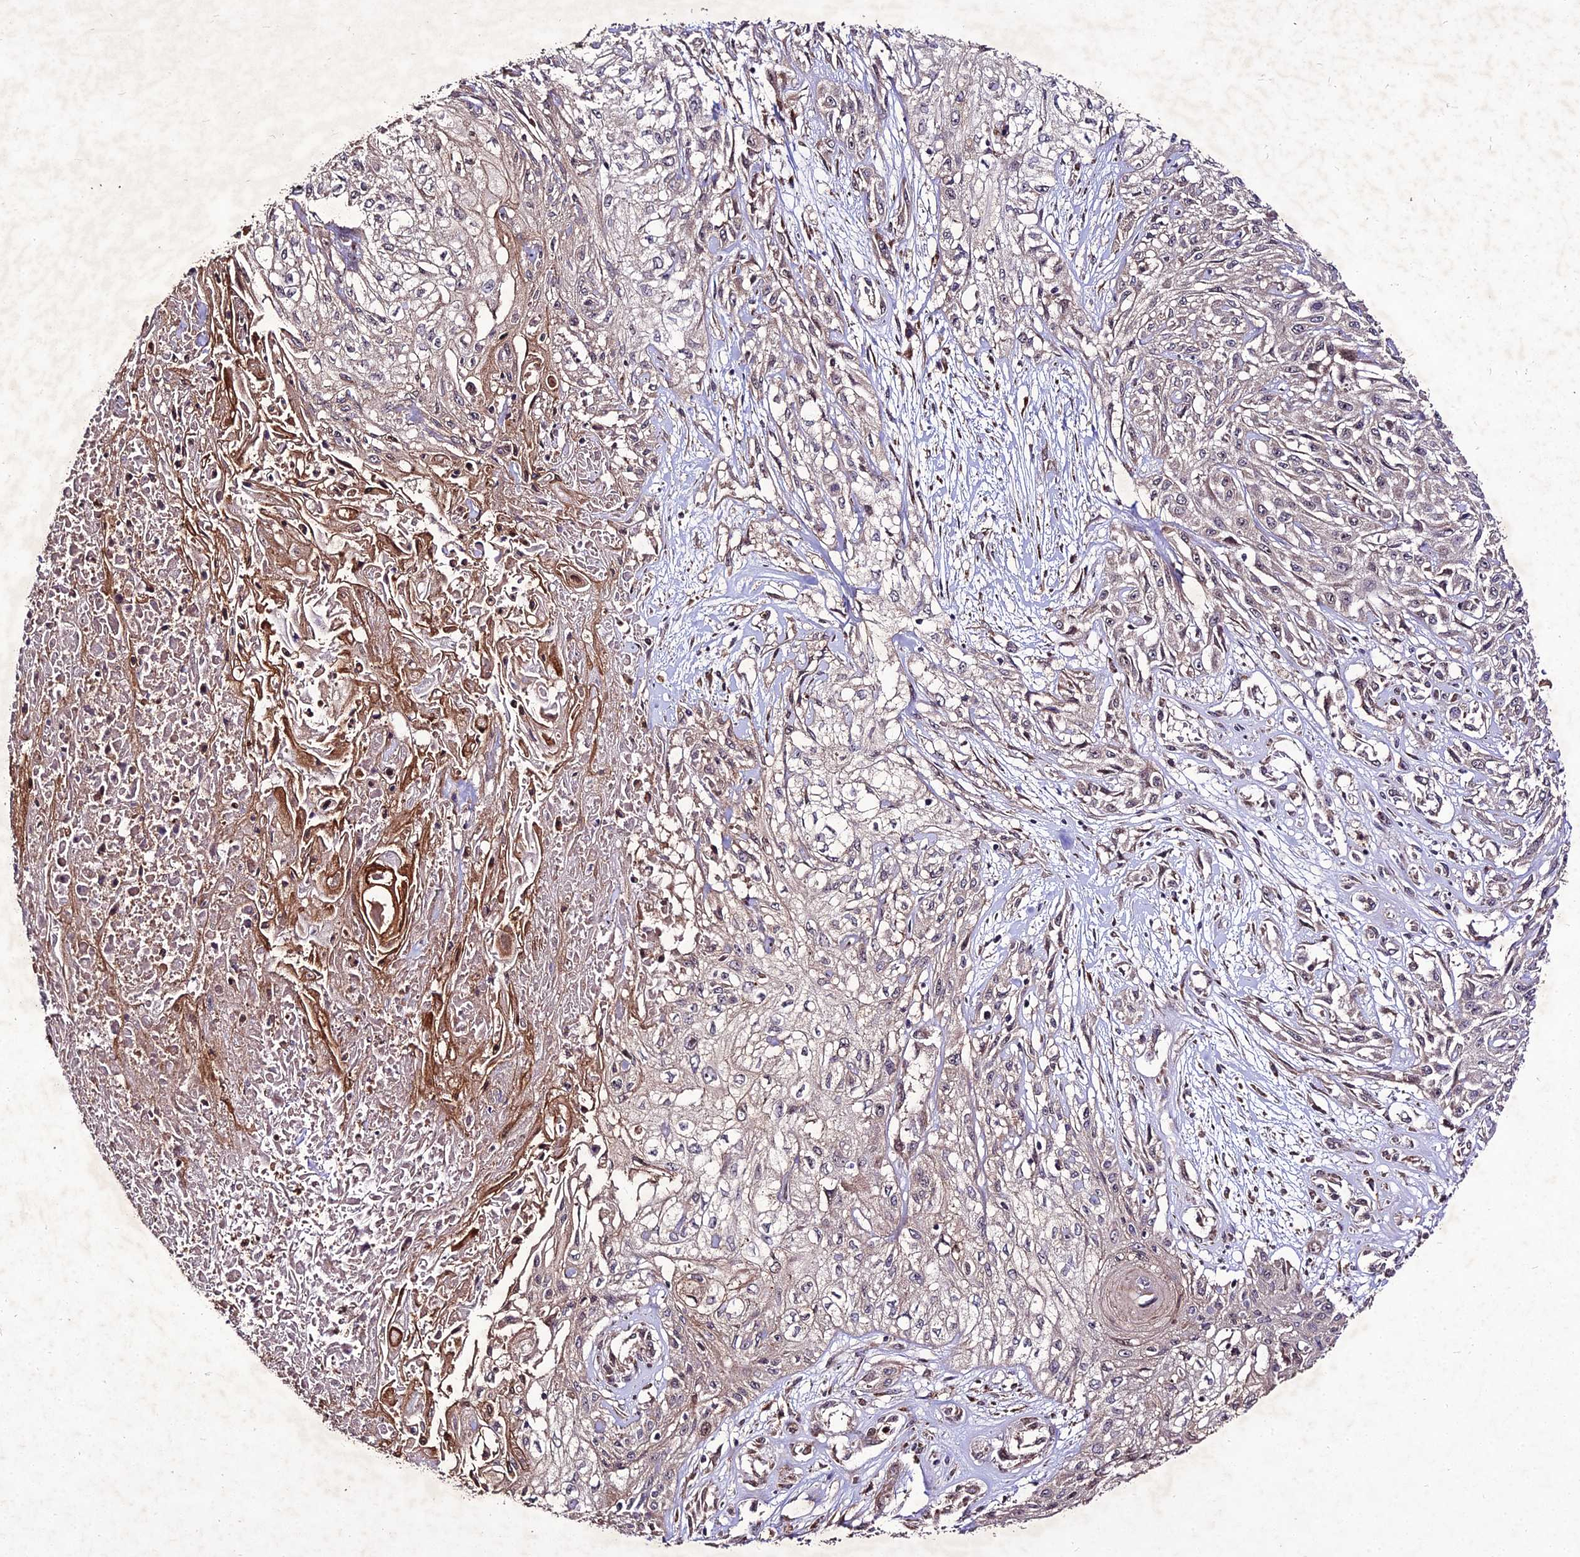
{"staining": {"intensity": "weak", "quantity": "25%-75%", "location": "nuclear"}, "tissue": "skin cancer", "cell_type": "Tumor cells", "image_type": "cancer", "snomed": [{"axis": "morphology", "description": "Squamous cell carcinoma, NOS"}, {"axis": "morphology", "description": "Squamous cell carcinoma, metastatic, NOS"}, {"axis": "topography", "description": "Skin"}, {"axis": "topography", "description": "Lymph node"}], "caption": "Protein expression by immunohistochemistry (IHC) shows weak nuclear staining in approximately 25%-75% of tumor cells in skin cancer. The staining was performed using DAB, with brown indicating positive protein expression. Nuclei are stained blue with hematoxylin.", "gene": "ZNF766", "patient": {"sex": "male", "age": 75}}